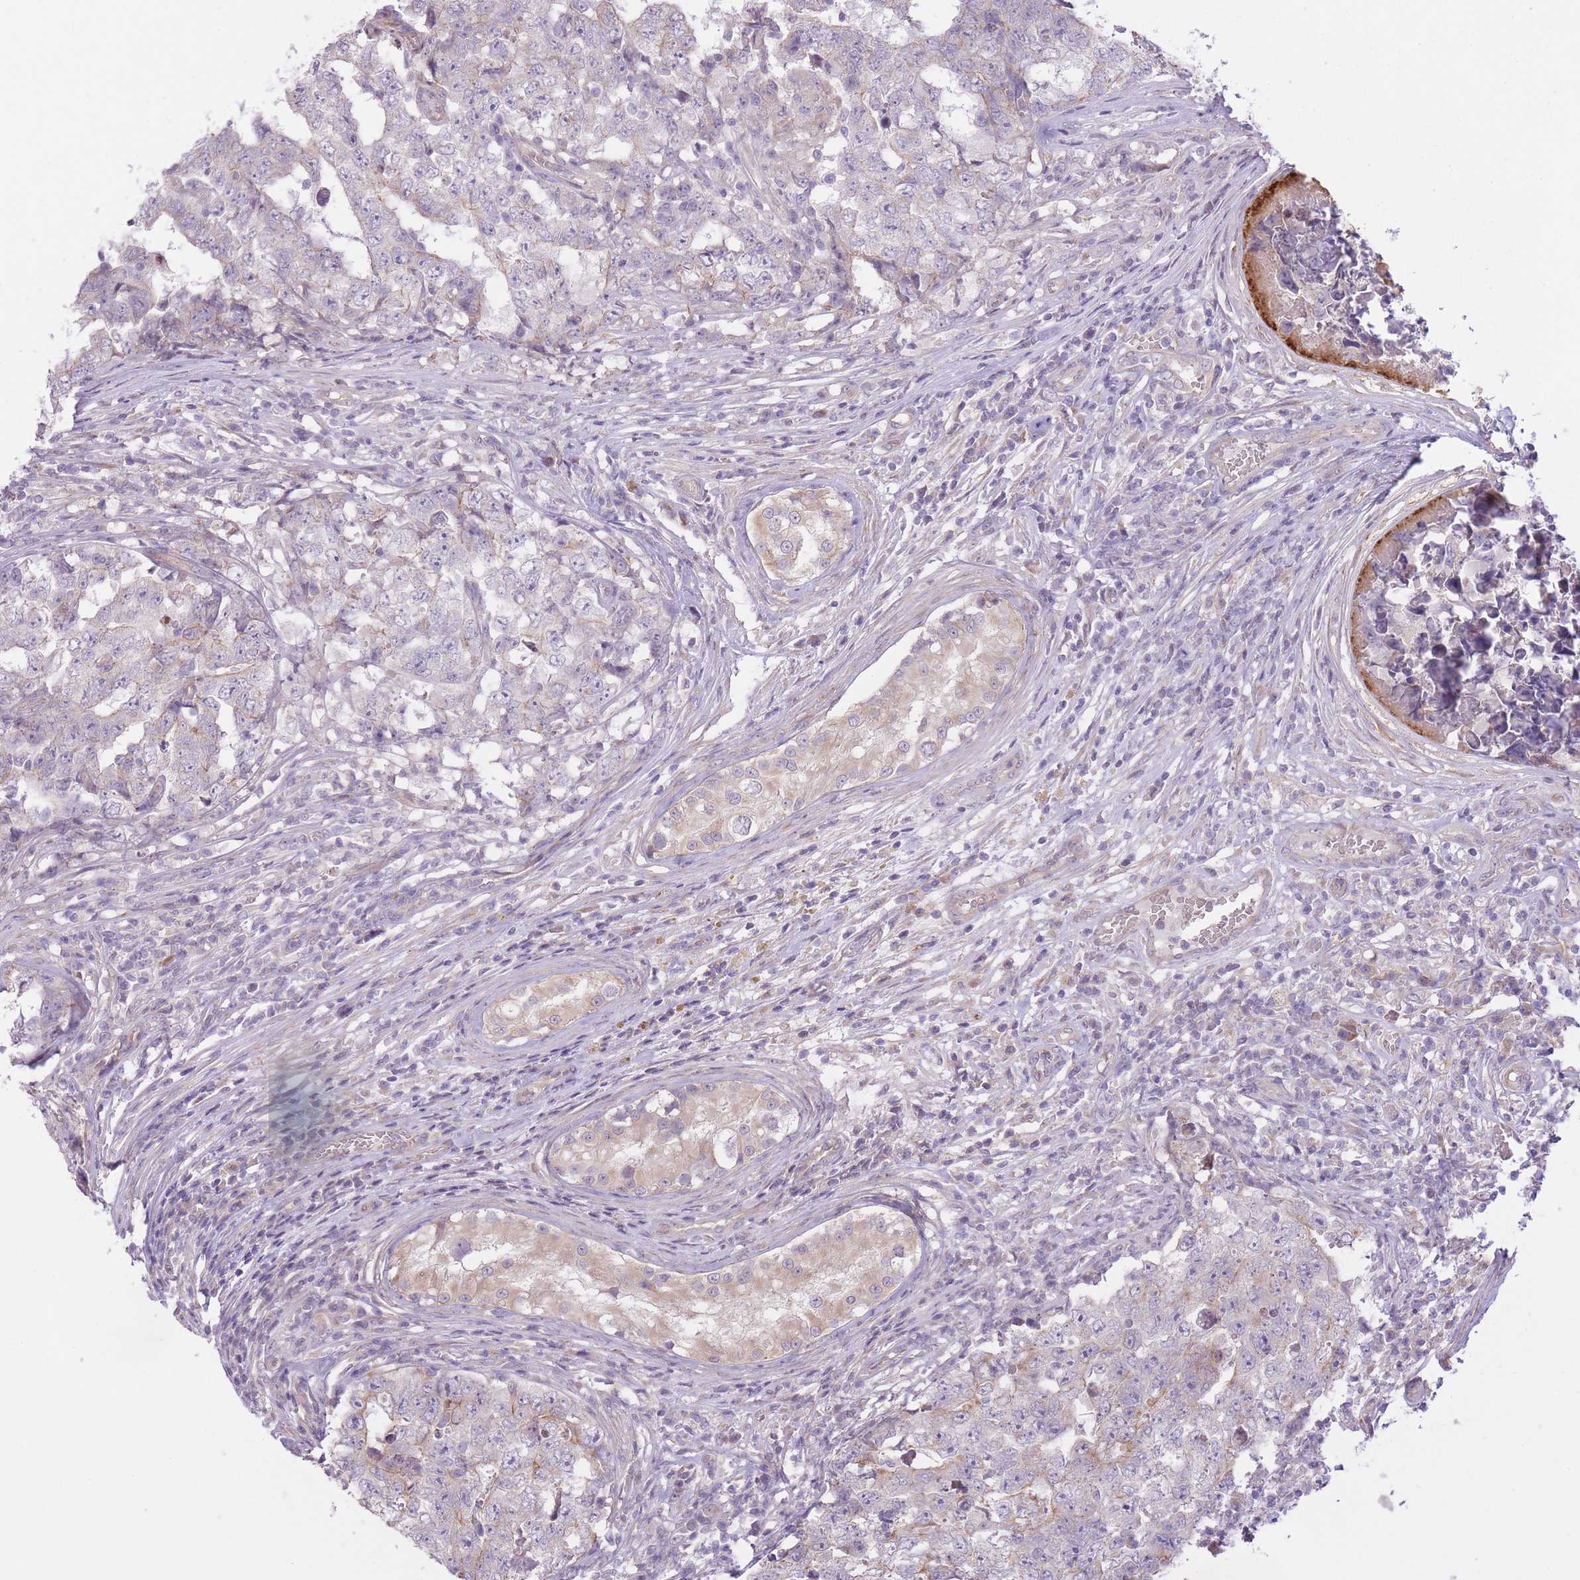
{"staining": {"intensity": "negative", "quantity": "none", "location": "none"}, "tissue": "testis cancer", "cell_type": "Tumor cells", "image_type": "cancer", "snomed": [{"axis": "morphology", "description": "Carcinoma, Embryonal, NOS"}, {"axis": "topography", "description": "Testis"}], "caption": "The micrograph displays no significant positivity in tumor cells of embryonal carcinoma (testis).", "gene": "REV1", "patient": {"sex": "male", "age": 25}}